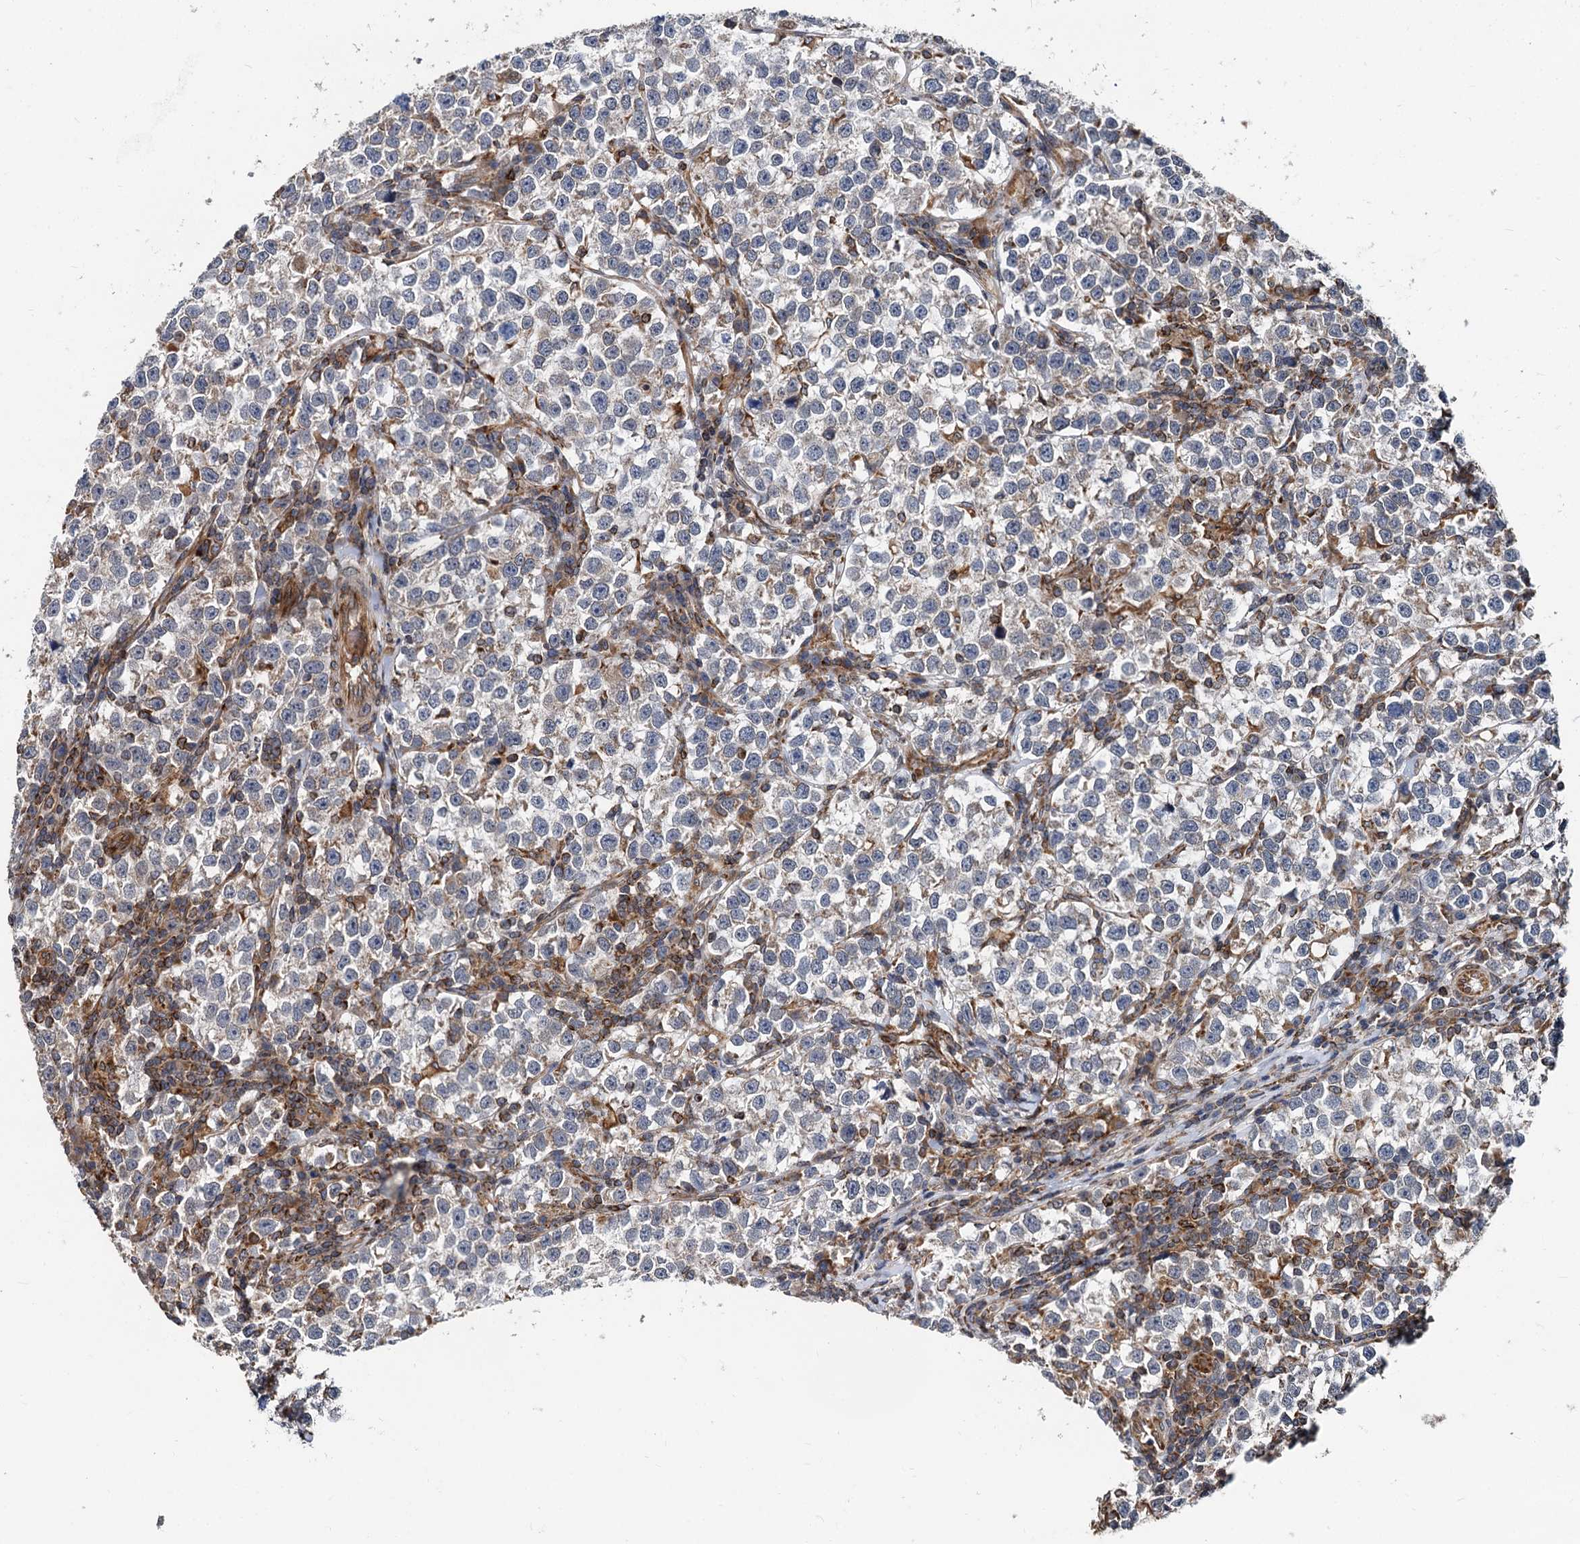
{"staining": {"intensity": "negative", "quantity": "none", "location": "none"}, "tissue": "testis cancer", "cell_type": "Tumor cells", "image_type": "cancer", "snomed": [{"axis": "morphology", "description": "Normal tissue, NOS"}, {"axis": "morphology", "description": "Seminoma, NOS"}, {"axis": "topography", "description": "Testis"}], "caption": "There is no significant positivity in tumor cells of testis cancer (seminoma).", "gene": "STIM1", "patient": {"sex": "male", "age": 43}}